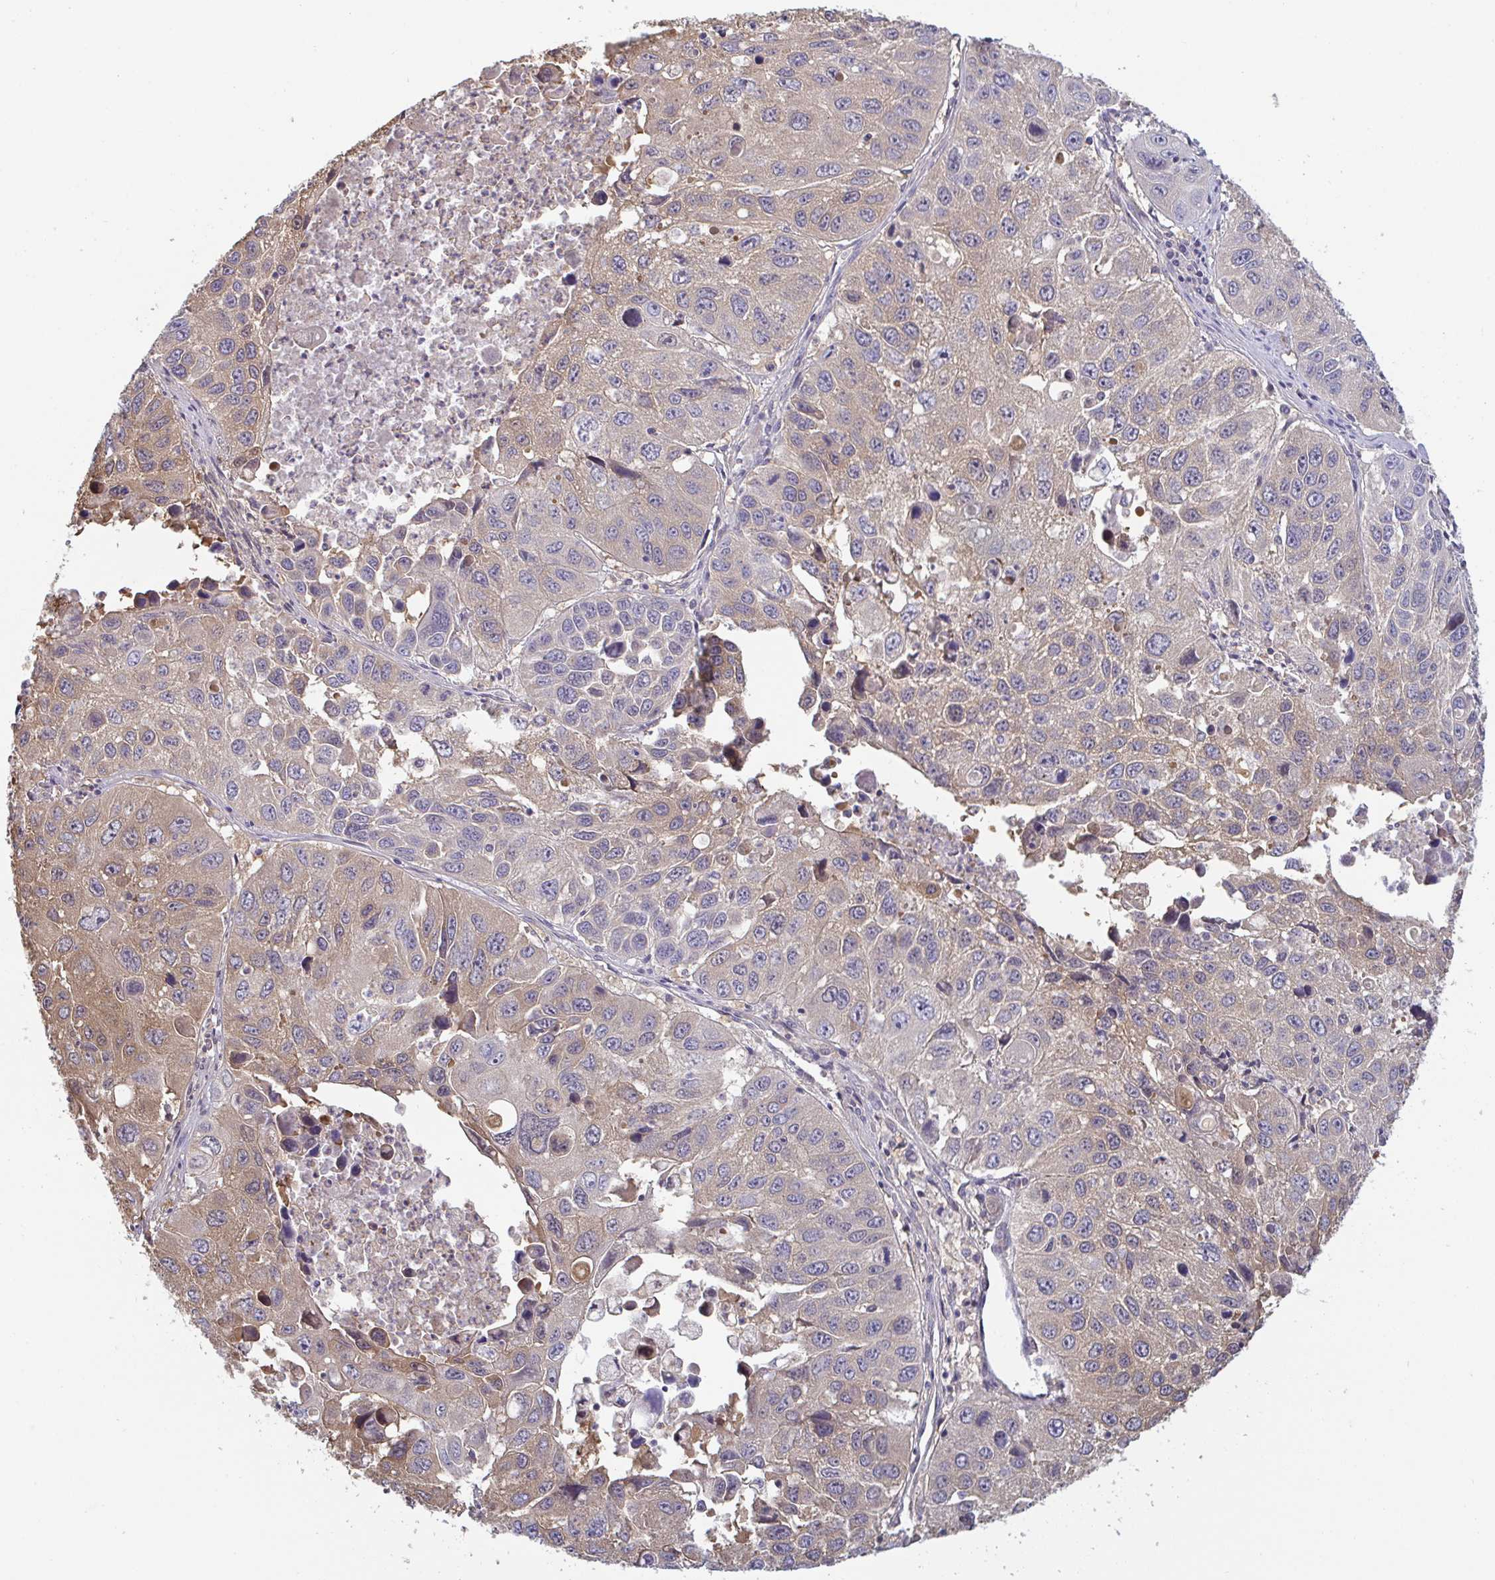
{"staining": {"intensity": "moderate", "quantity": "<25%", "location": "cytoplasmic/membranous,nuclear"}, "tissue": "lung cancer", "cell_type": "Tumor cells", "image_type": "cancer", "snomed": [{"axis": "morphology", "description": "Squamous cell carcinoma, NOS"}, {"axis": "topography", "description": "Lung"}], "caption": "Protein analysis of lung cancer tissue shows moderate cytoplasmic/membranous and nuclear staining in about <25% of tumor cells. The staining was performed using DAB to visualize the protein expression in brown, while the nuclei were stained in blue with hematoxylin (Magnification: 20x).", "gene": "TTC9C", "patient": {"sex": "female", "age": 61}}